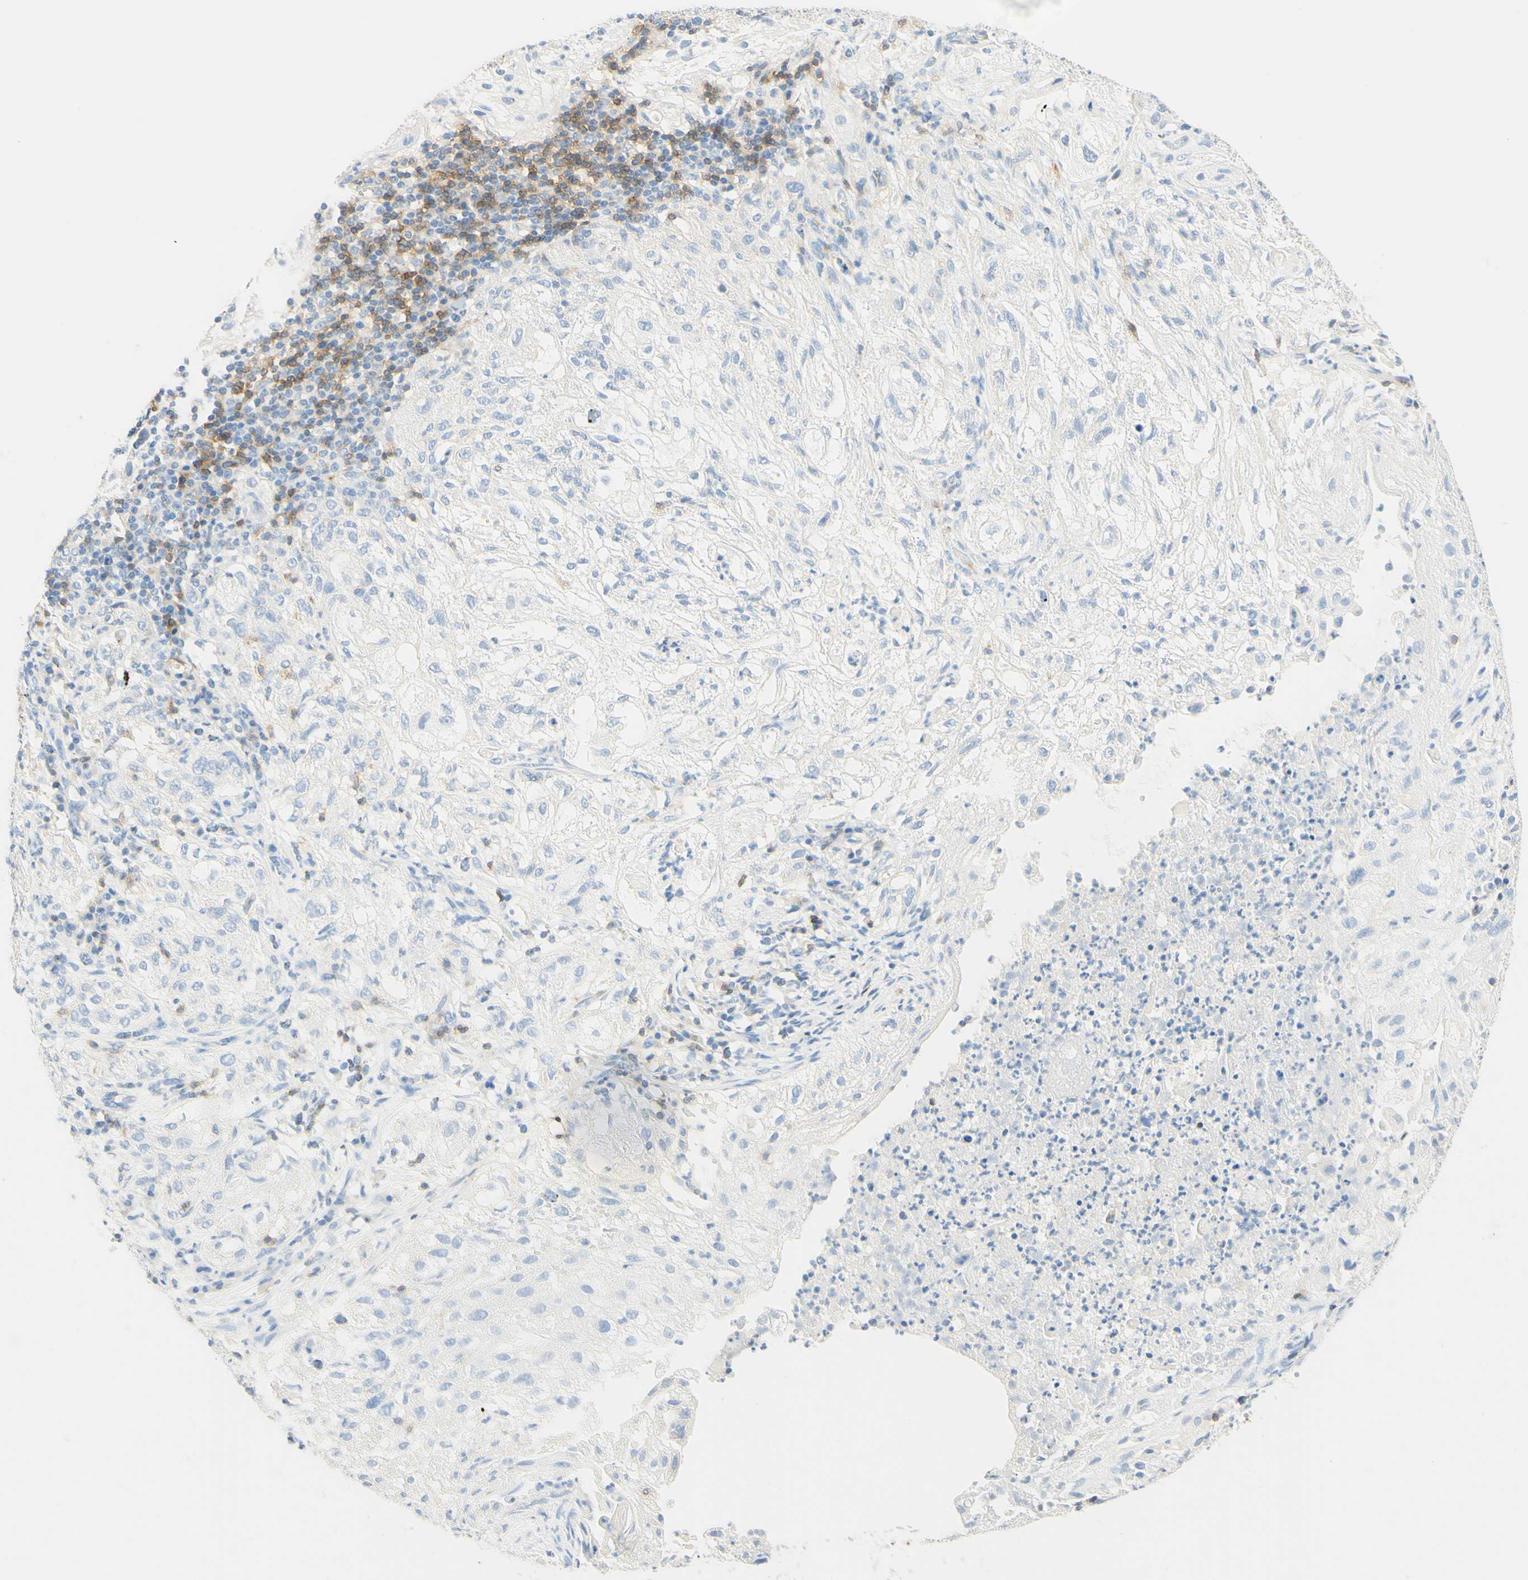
{"staining": {"intensity": "negative", "quantity": "none", "location": "none"}, "tissue": "lung cancer", "cell_type": "Tumor cells", "image_type": "cancer", "snomed": [{"axis": "morphology", "description": "Inflammation, NOS"}, {"axis": "morphology", "description": "Squamous cell carcinoma, NOS"}, {"axis": "topography", "description": "Lymph node"}, {"axis": "topography", "description": "Soft tissue"}, {"axis": "topography", "description": "Lung"}], "caption": "DAB (3,3'-diaminobenzidine) immunohistochemical staining of human lung cancer (squamous cell carcinoma) displays no significant expression in tumor cells.", "gene": "LAT", "patient": {"sex": "male", "age": 66}}